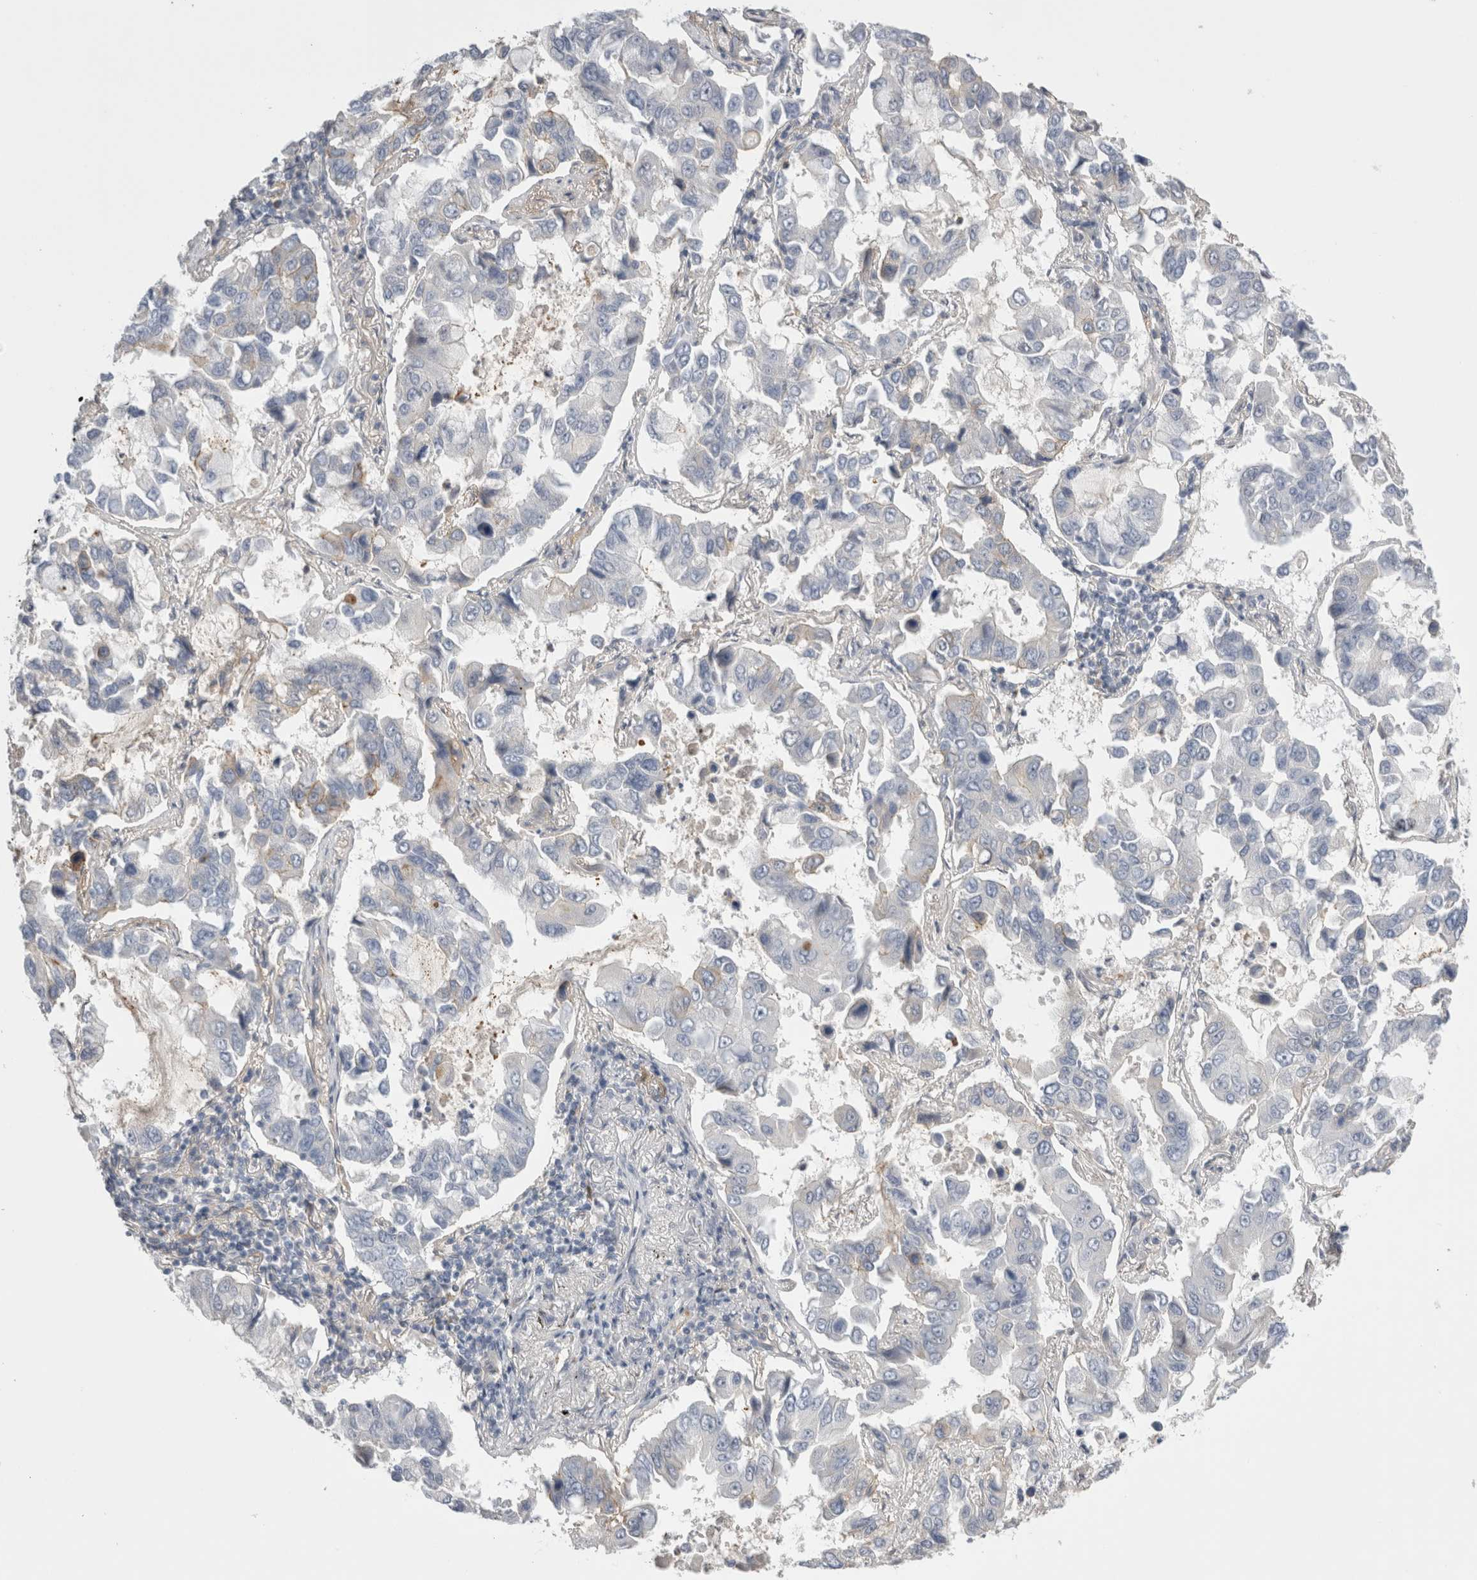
{"staining": {"intensity": "weak", "quantity": "<25%", "location": "cytoplasmic/membranous"}, "tissue": "lung cancer", "cell_type": "Tumor cells", "image_type": "cancer", "snomed": [{"axis": "morphology", "description": "Adenocarcinoma, NOS"}, {"axis": "topography", "description": "Lung"}], "caption": "Adenocarcinoma (lung) stained for a protein using immunohistochemistry (IHC) reveals no staining tumor cells.", "gene": "VANGL1", "patient": {"sex": "male", "age": 64}}